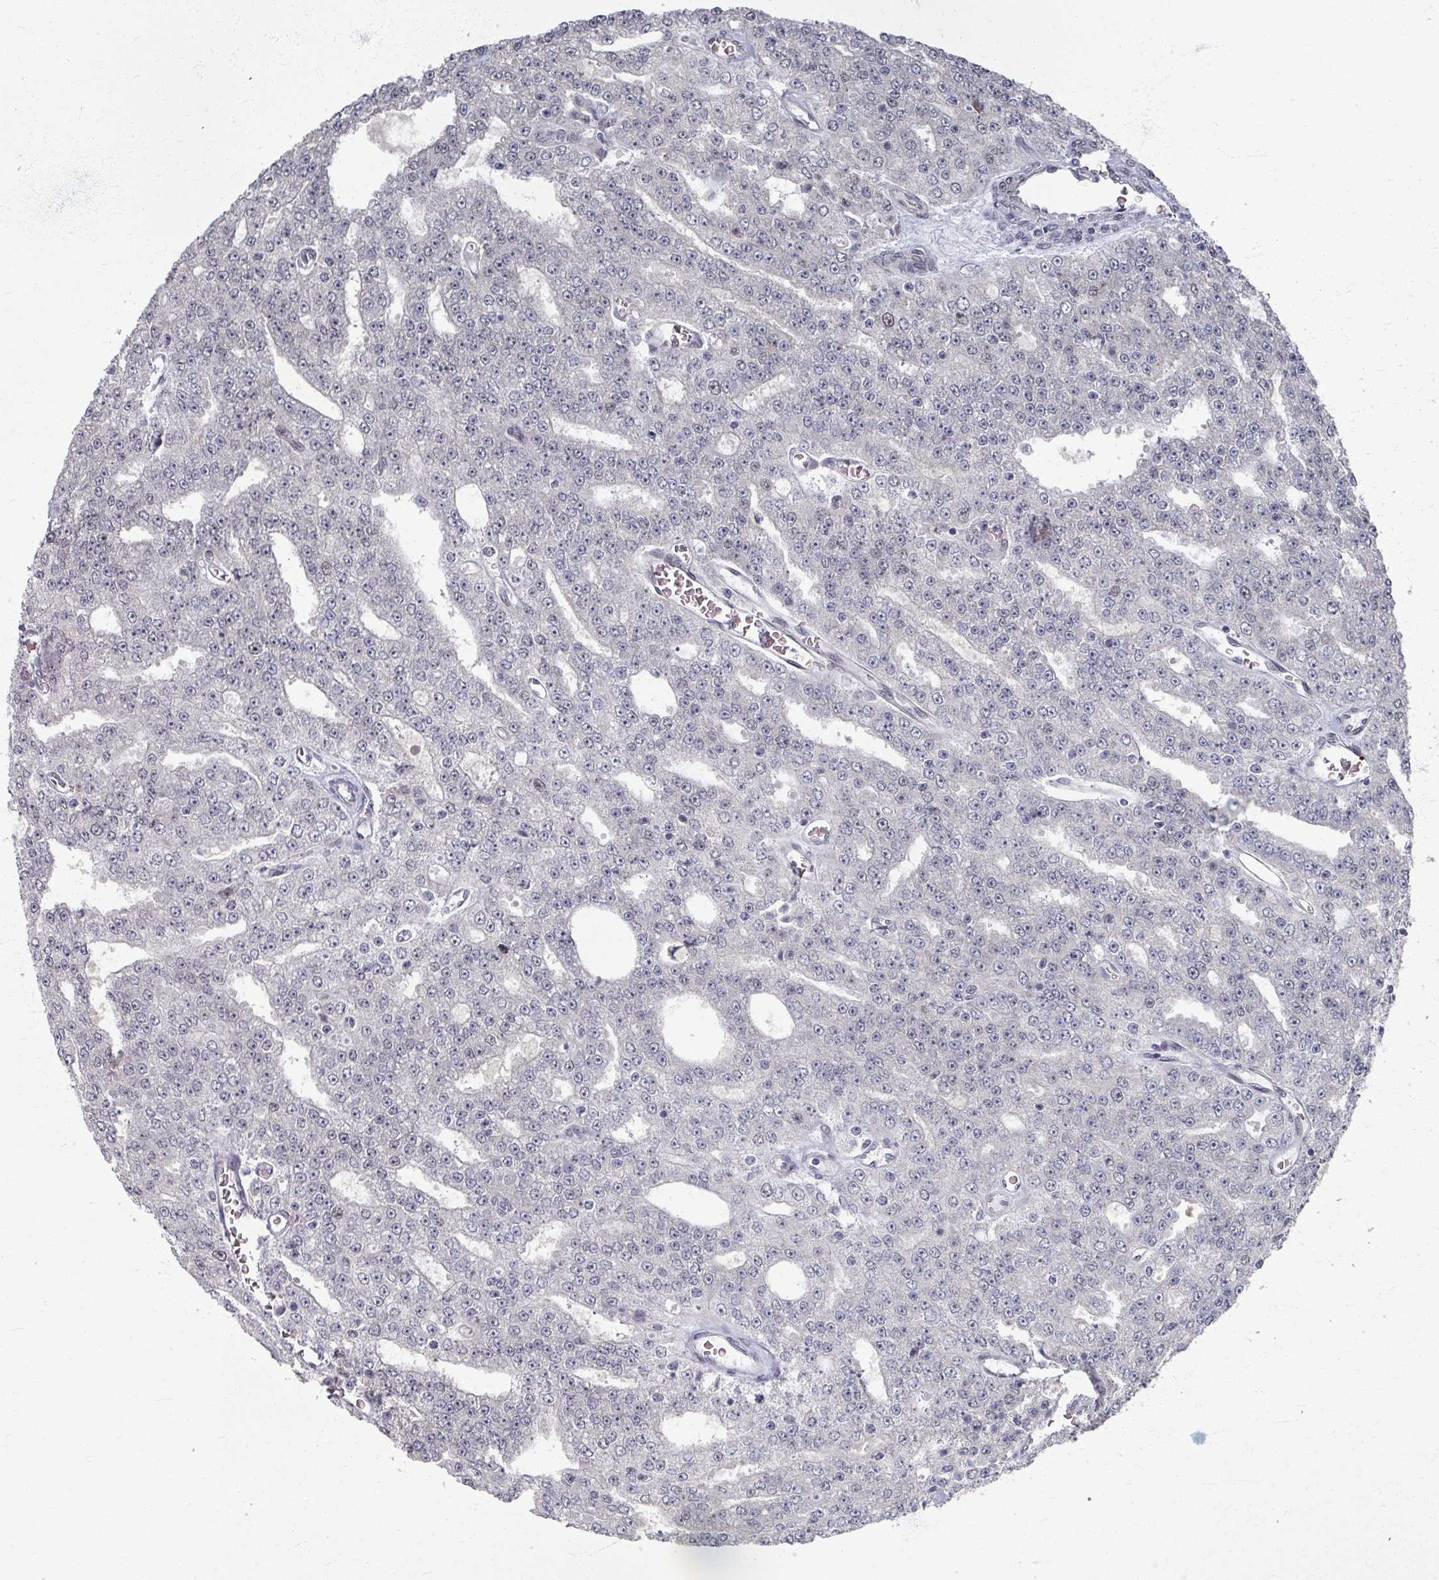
{"staining": {"intensity": "negative", "quantity": "none", "location": "none"}, "tissue": "prostate cancer", "cell_type": "Tumor cells", "image_type": "cancer", "snomed": [{"axis": "morphology", "description": "Adenocarcinoma, High grade"}, {"axis": "topography", "description": "Prostate"}], "caption": "Immunohistochemistry histopathology image of human prostate cancer (high-grade adenocarcinoma) stained for a protein (brown), which shows no staining in tumor cells.", "gene": "PSKH1", "patient": {"sex": "male", "age": 63}}